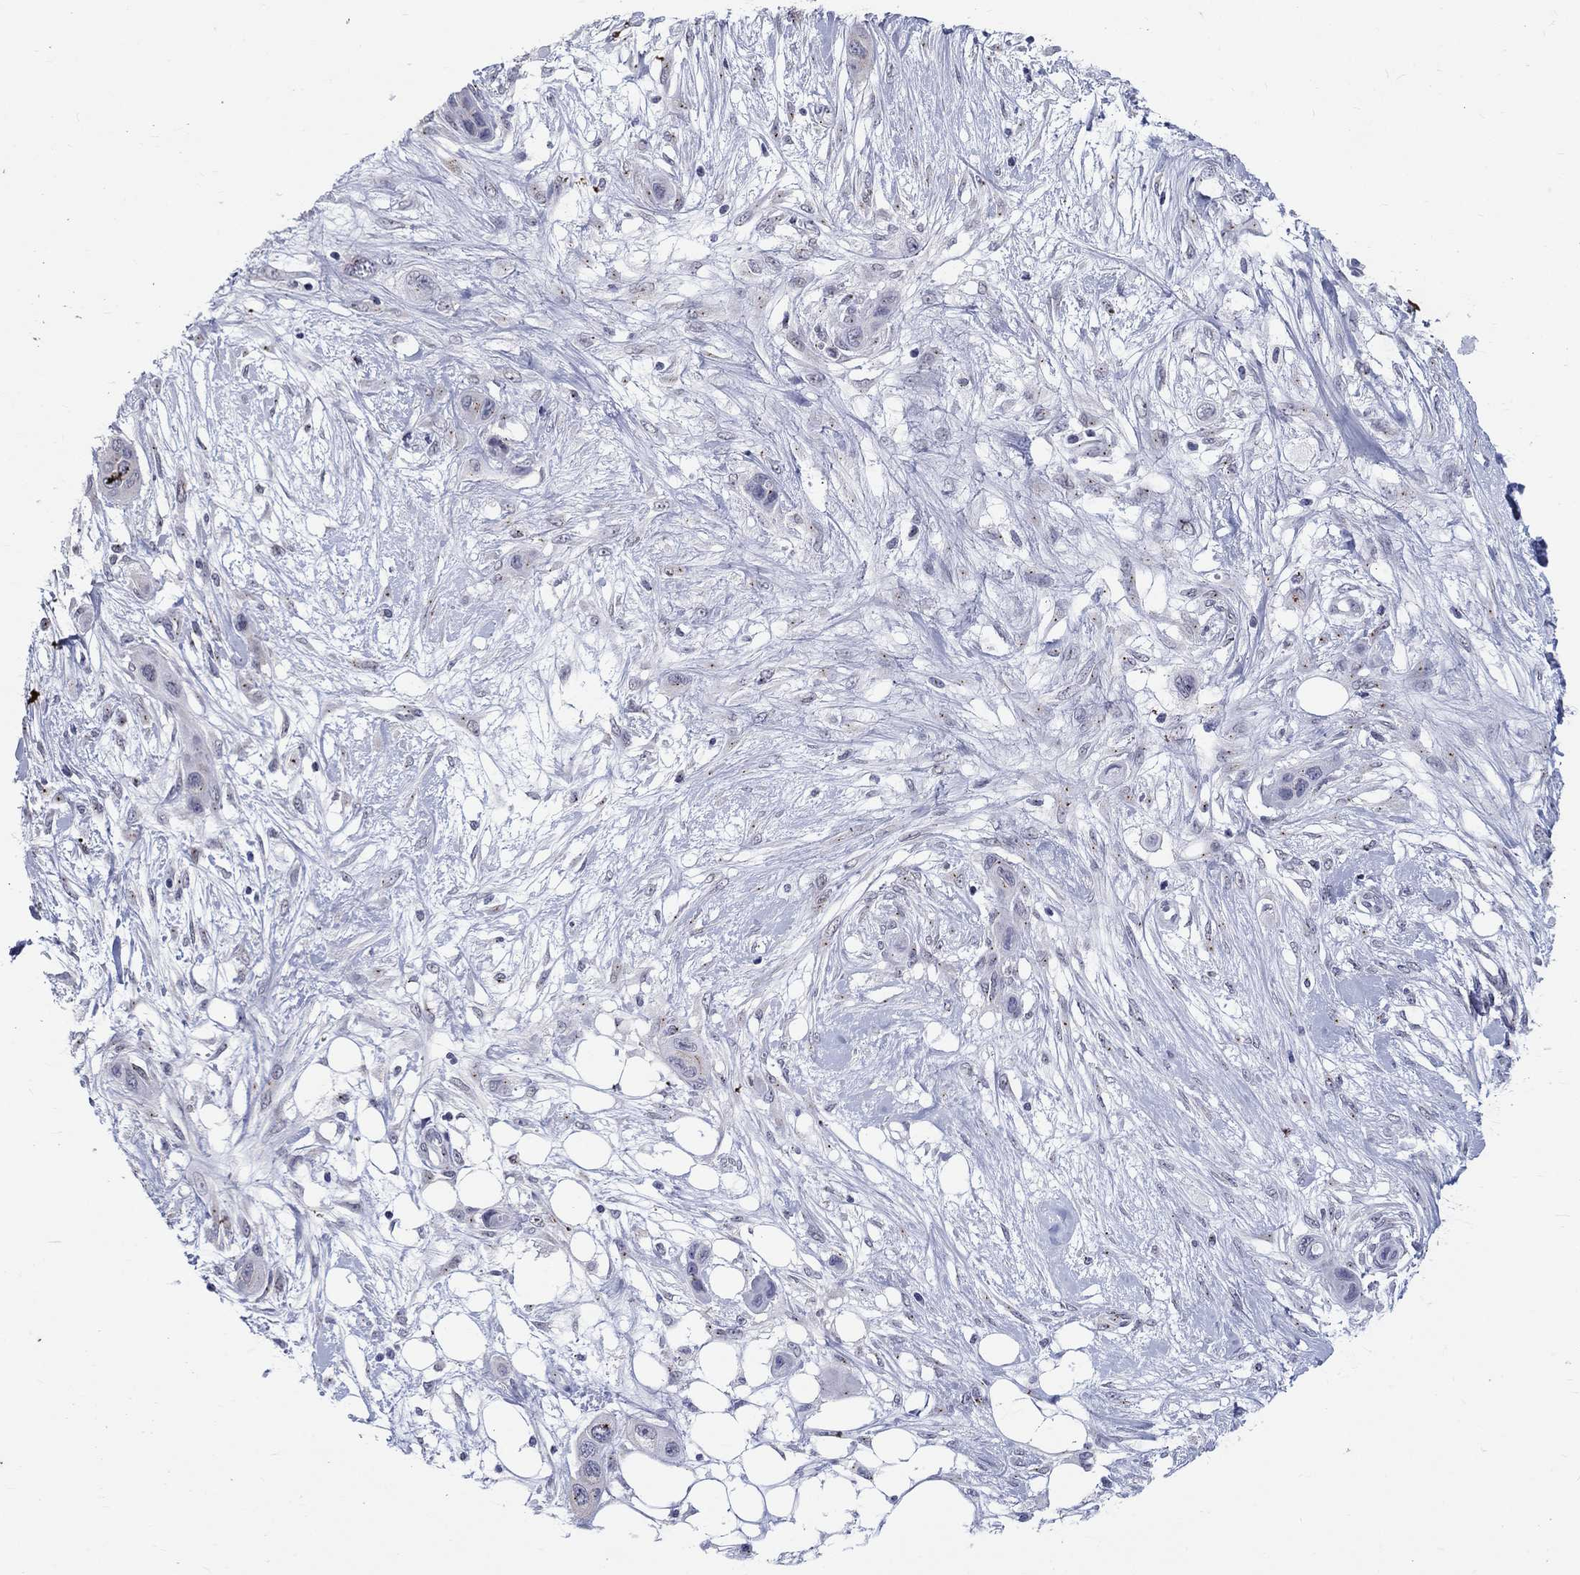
{"staining": {"intensity": "negative", "quantity": "none", "location": "none"}, "tissue": "skin cancer", "cell_type": "Tumor cells", "image_type": "cancer", "snomed": [{"axis": "morphology", "description": "Squamous cell carcinoma, NOS"}, {"axis": "topography", "description": "Skin"}], "caption": "High magnification brightfield microscopy of skin cancer stained with DAB (3,3'-diaminobenzidine) (brown) and counterstained with hematoxylin (blue): tumor cells show no significant staining.", "gene": "CEP43", "patient": {"sex": "male", "age": 79}}